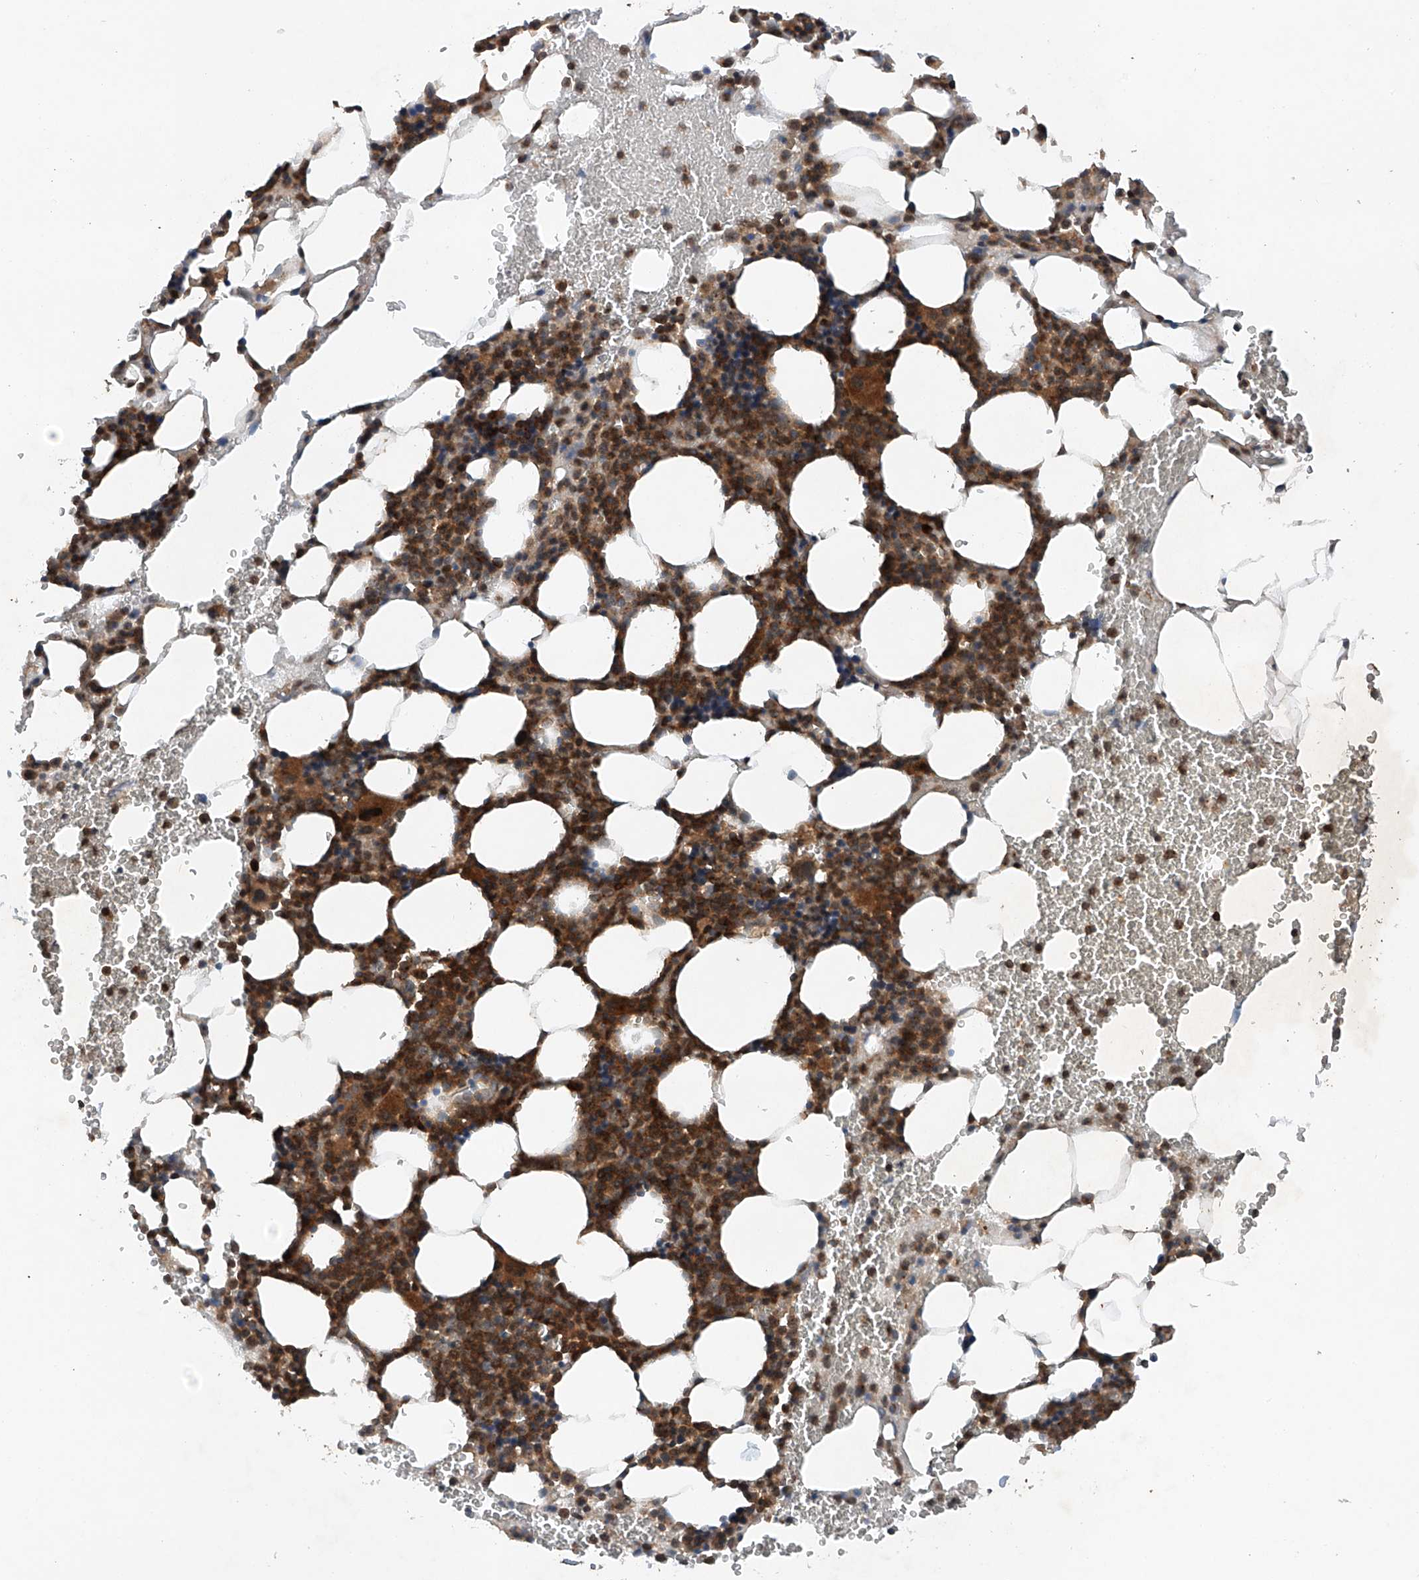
{"staining": {"intensity": "strong", "quantity": ">75%", "location": "cytoplasmic/membranous"}, "tissue": "bone marrow", "cell_type": "Hematopoietic cells", "image_type": "normal", "snomed": [{"axis": "morphology", "description": "Normal tissue, NOS"}, {"axis": "morphology", "description": "Inflammation, NOS"}, {"axis": "topography", "description": "Bone marrow"}], "caption": "Approximately >75% of hematopoietic cells in normal human bone marrow exhibit strong cytoplasmic/membranous protein positivity as visualized by brown immunohistochemical staining.", "gene": "CEP85L", "patient": {"sex": "female", "age": 78}}